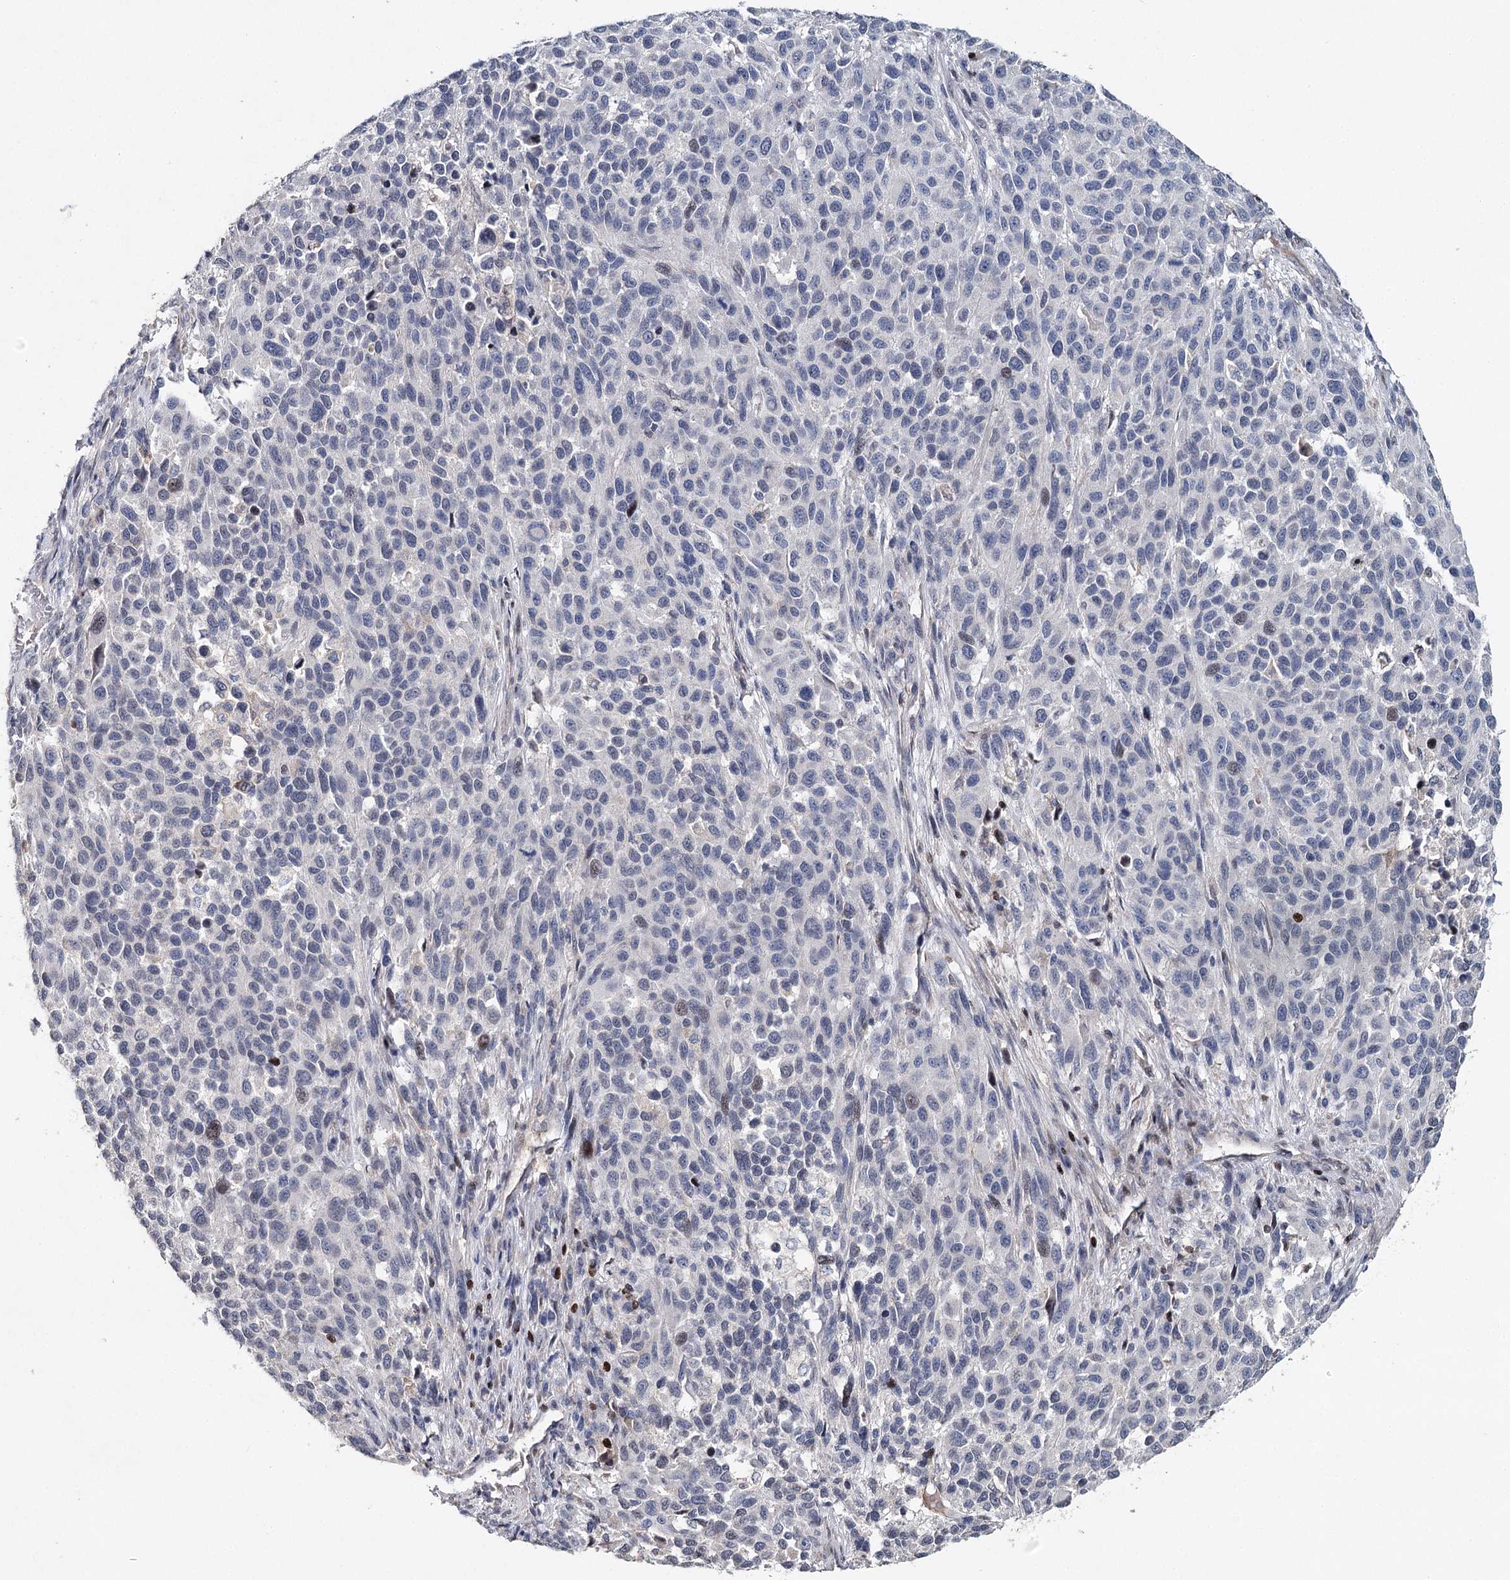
{"staining": {"intensity": "negative", "quantity": "none", "location": "none"}, "tissue": "melanoma", "cell_type": "Tumor cells", "image_type": "cancer", "snomed": [{"axis": "morphology", "description": "Malignant melanoma, Metastatic site"}, {"axis": "topography", "description": "Lymph node"}], "caption": "There is no significant expression in tumor cells of melanoma.", "gene": "FRMD4A", "patient": {"sex": "male", "age": 61}}